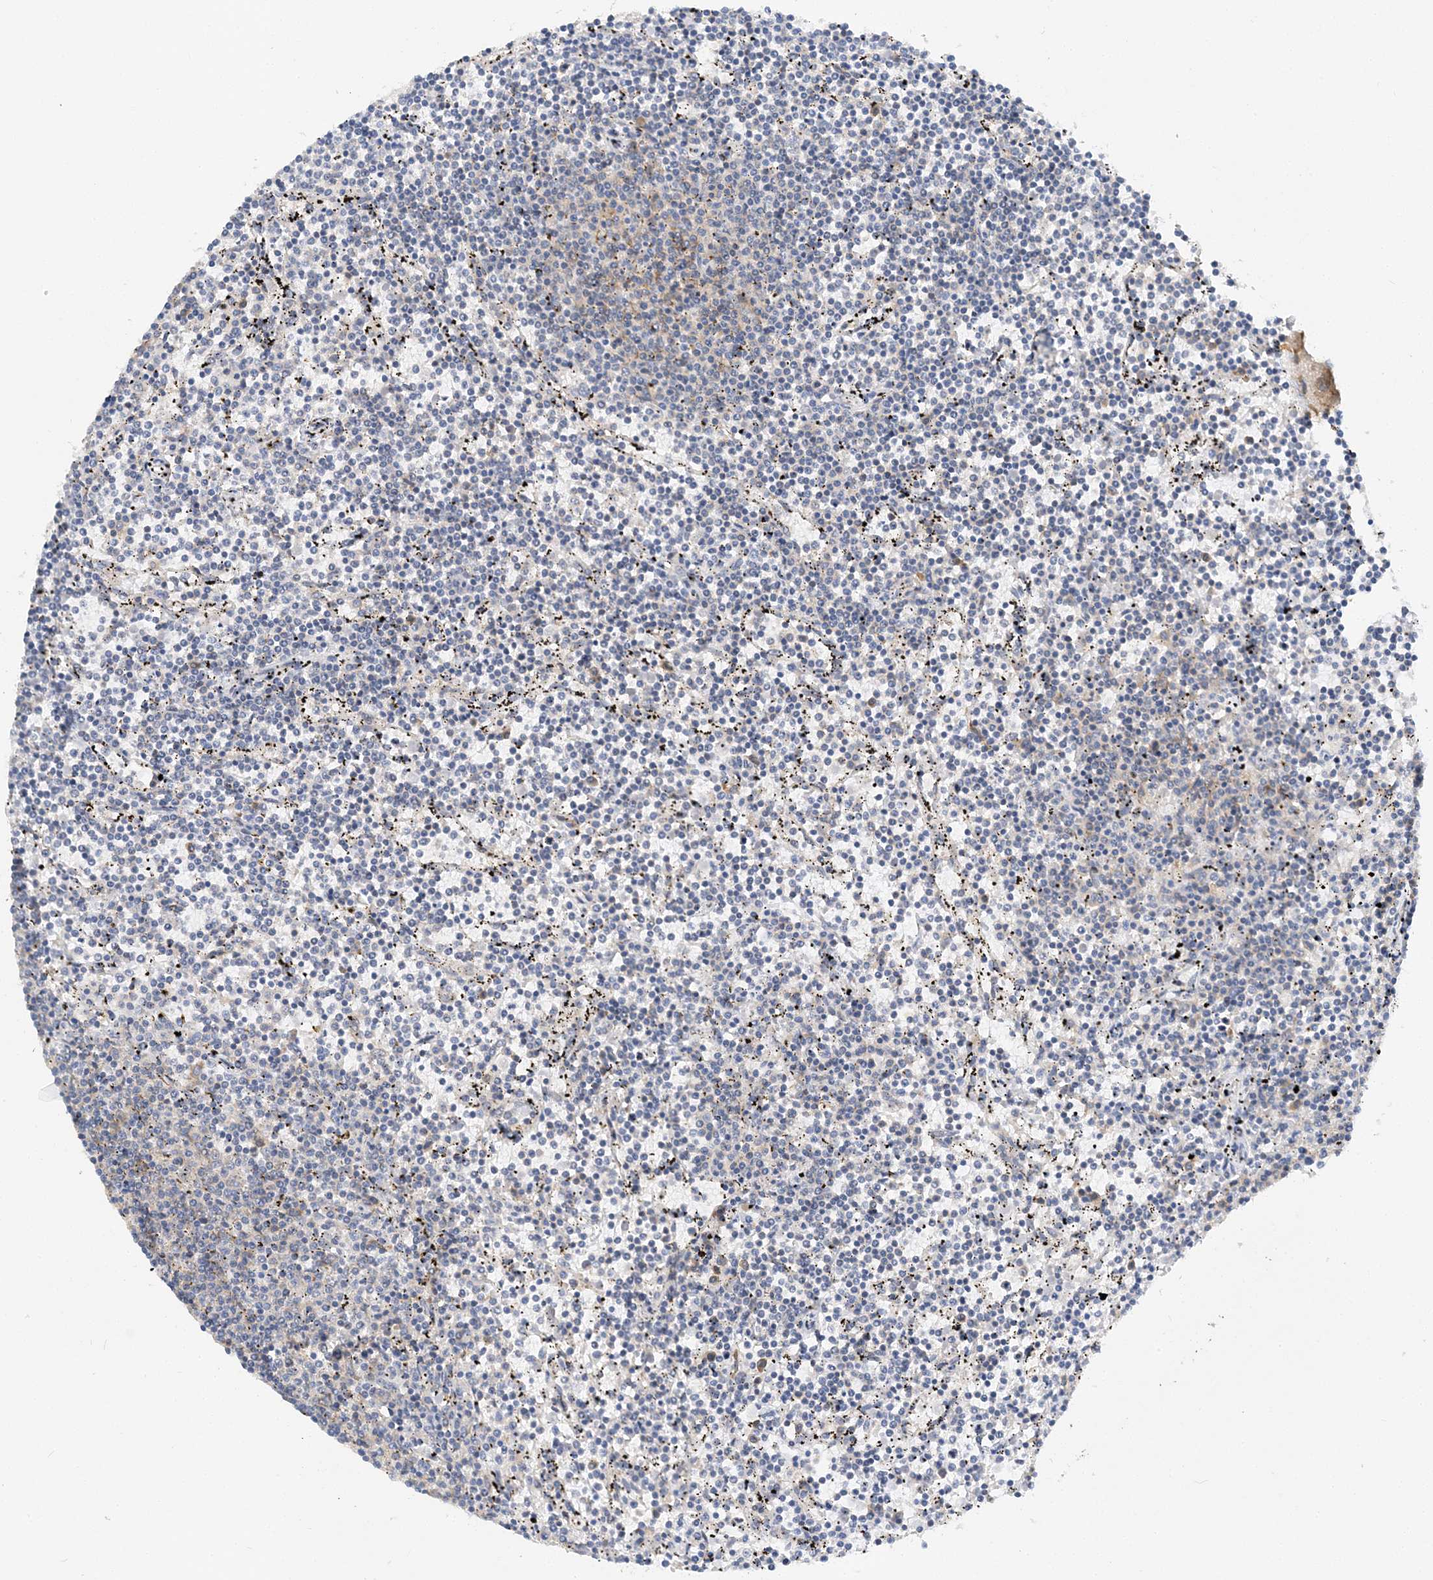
{"staining": {"intensity": "weak", "quantity": "<25%", "location": "cytoplasmic/membranous"}, "tissue": "lymphoma", "cell_type": "Tumor cells", "image_type": "cancer", "snomed": [{"axis": "morphology", "description": "Malignant lymphoma, non-Hodgkin's type, Low grade"}, {"axis": "topography", "description": "Spleen"}], "caption": "The immunohistochemistry (IHC) histopathology image has no significant expression in tumor cells of lymphoma tissue.", "gene": "LARP4B", "patient": {"sex": "female", "age": 50}}